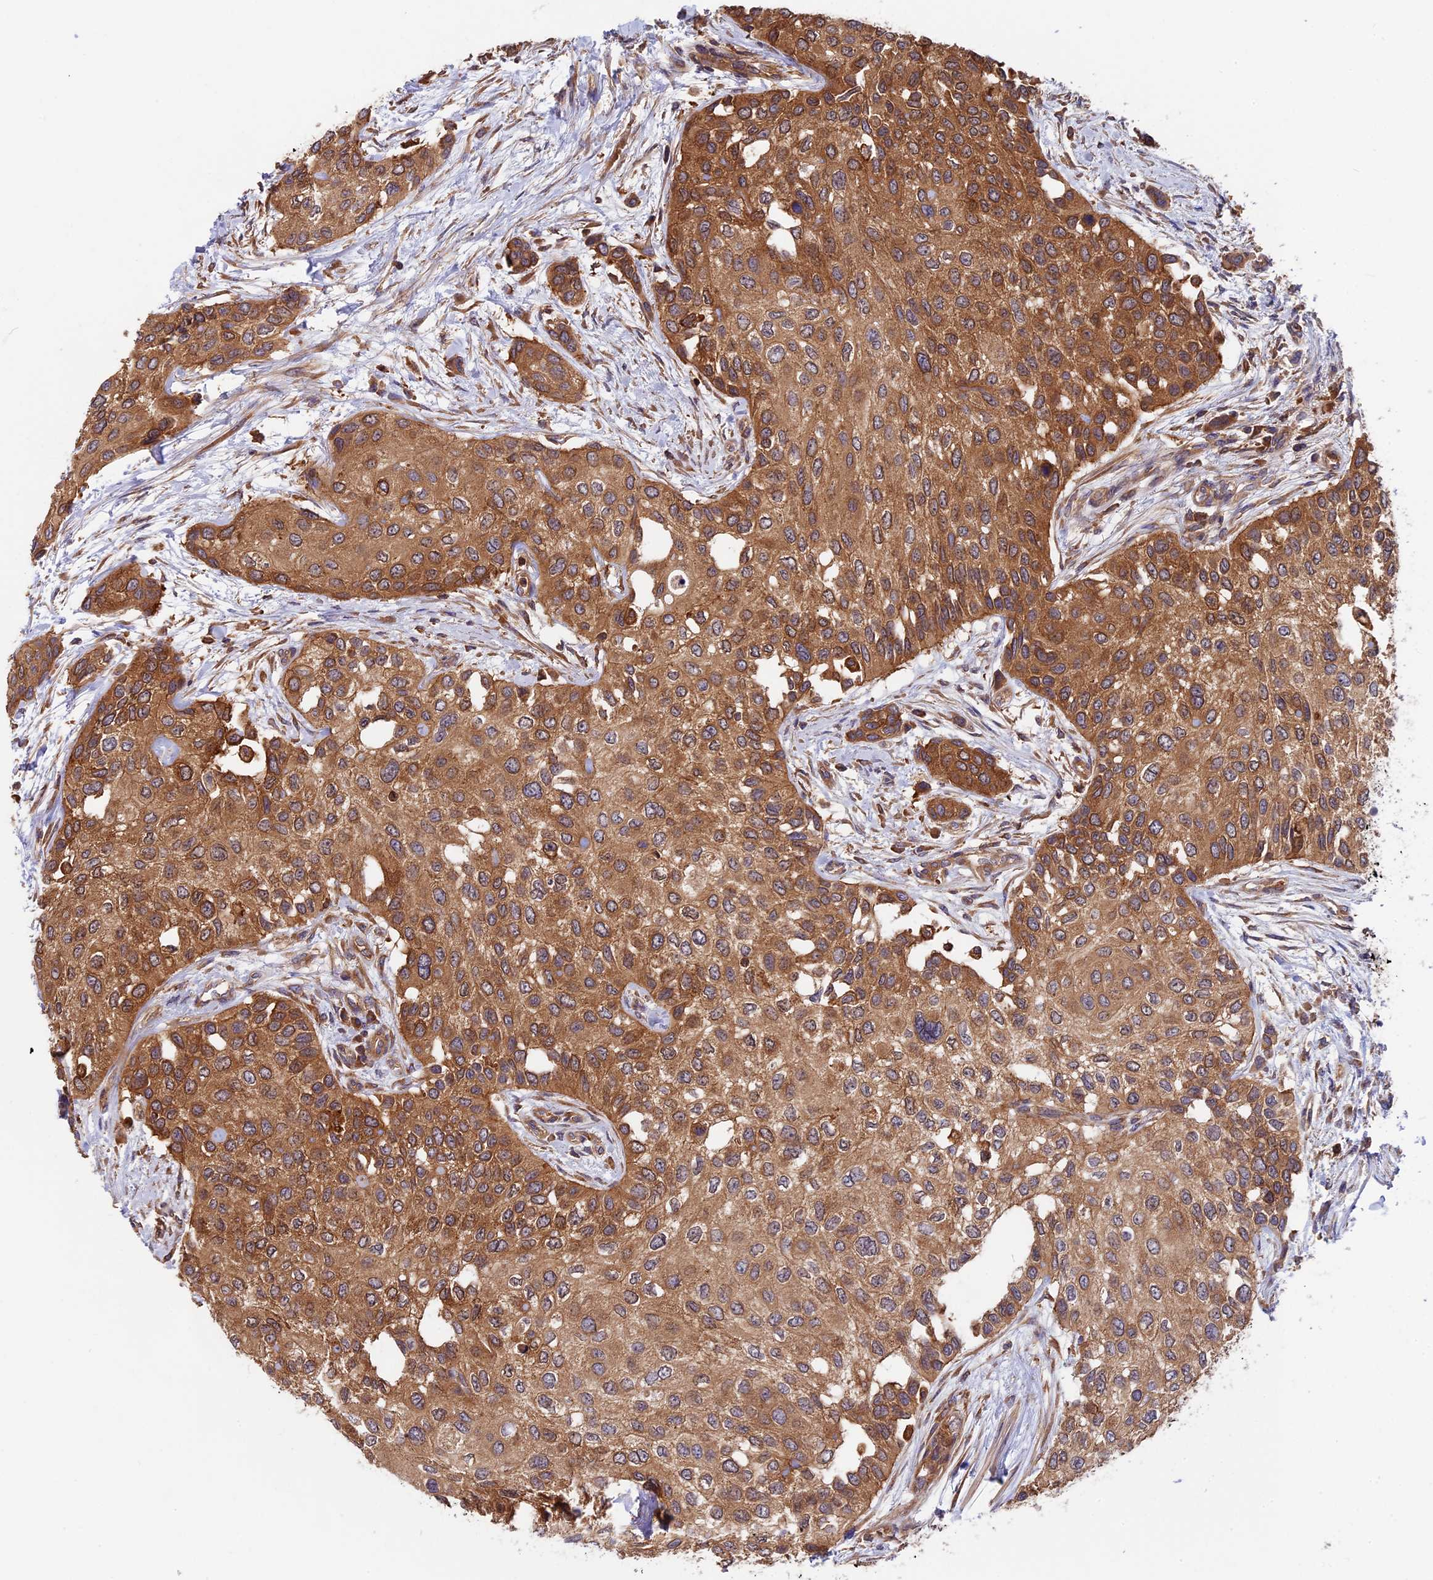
{"staining": {"intensity": "moderate", "quantity": ">75%", "location": "cytoplasmic/membranous"}, "tissue": "urothelial cancer", "cell_type": "Tumor cells", "image_type": "cancer", "snomed": [{"axis": "morphology", "description": "Normal tissue, NOS"}, {"axis": "morphology", "description": "Urothelial carcinoma, High grade"}, {"axis": "topography", "description": "Vascular tissue"}, {"axis": "topography", "description": "Urinary bladder"}], "caption": "Moderate cytoplasmic/membranous positivity for a protein is identified in approximately >75% of tumor cells of urothelial carcinoma (high-grade) using immunohistochemistry.", "gene": "MYO9B", "patient": {"sex": "female", "age": 56}}